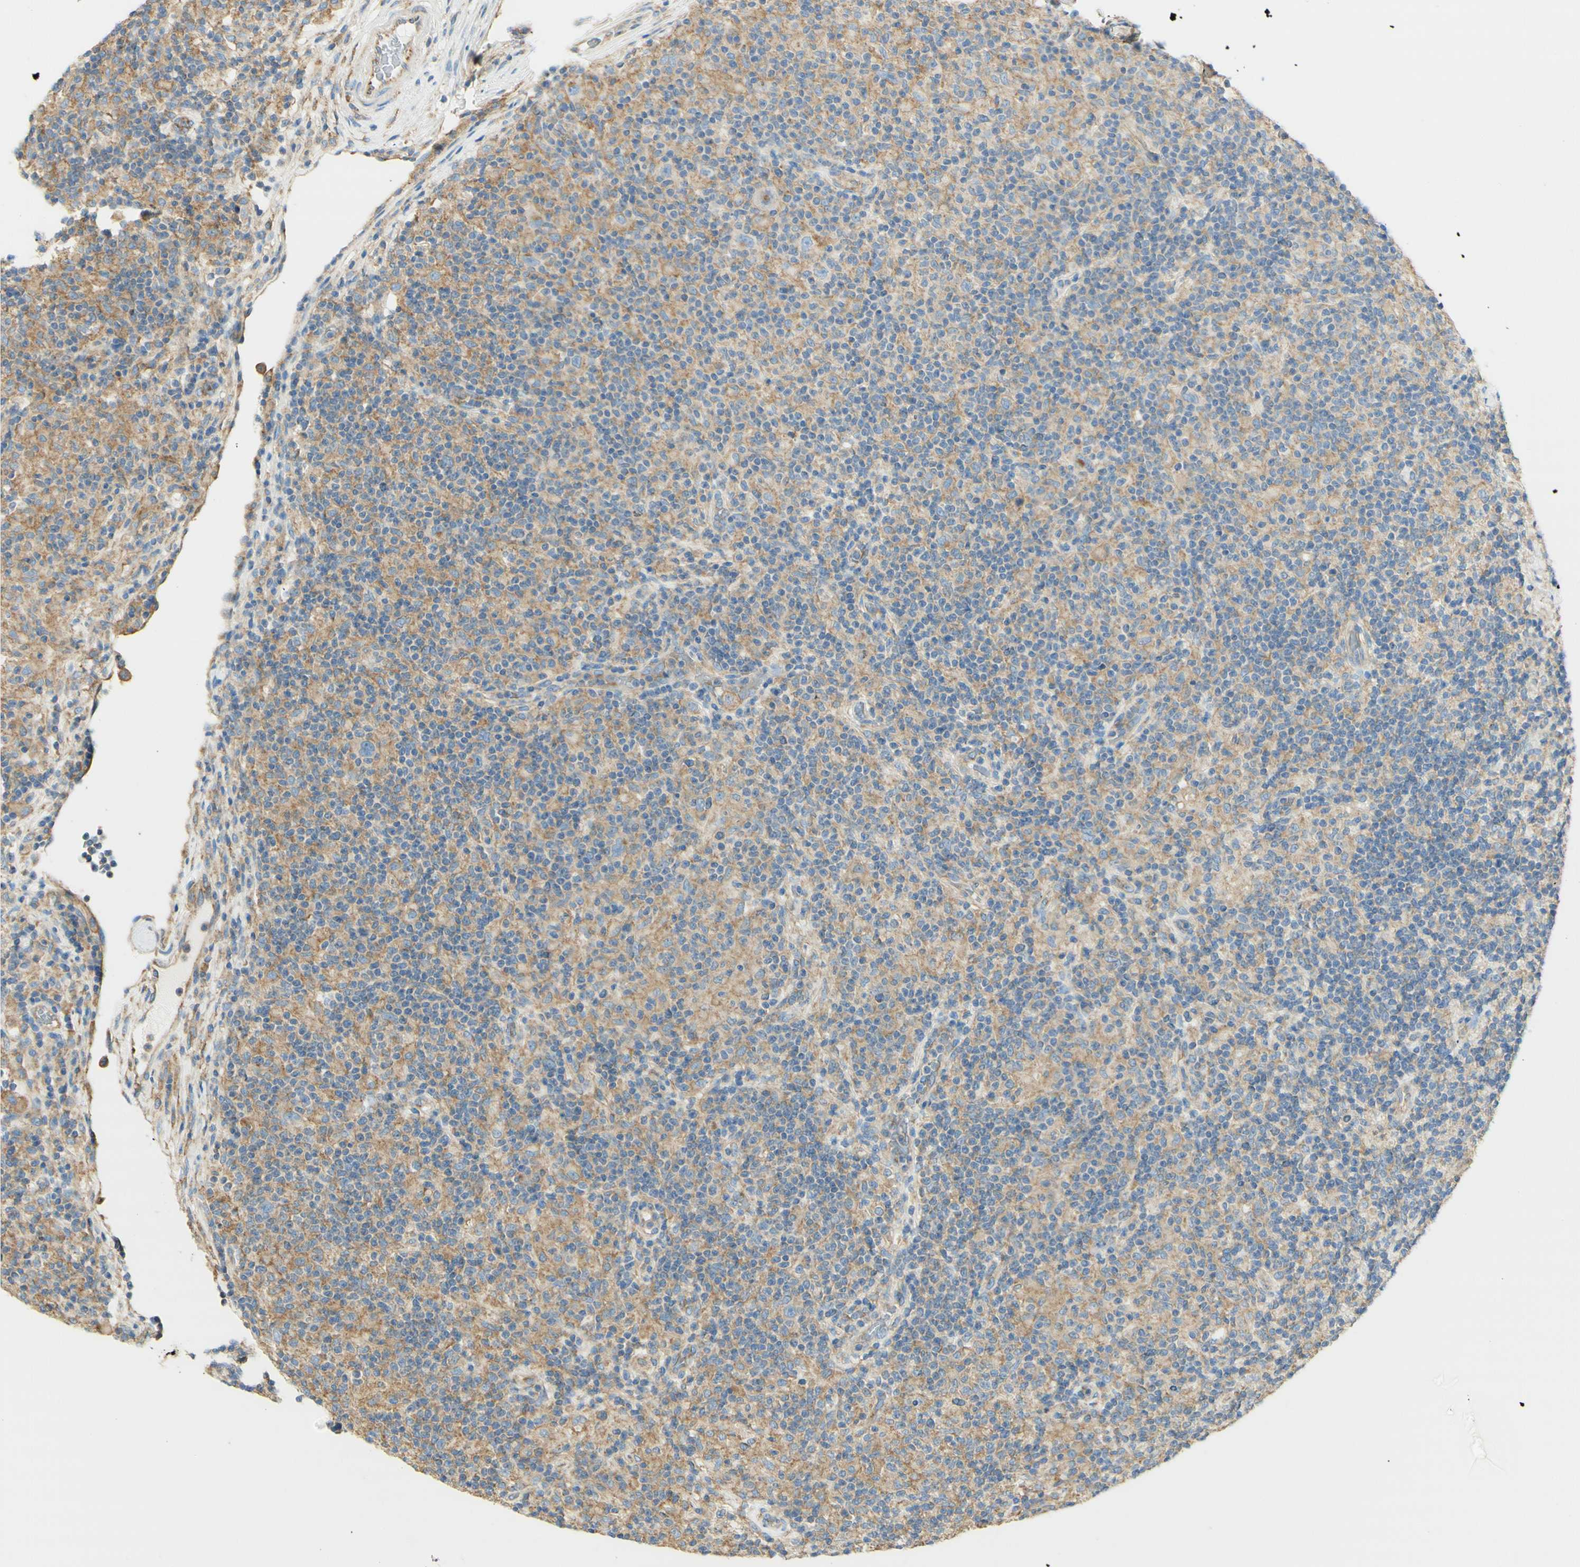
{"staining": {"intensity": "negative", "quantity": "none", "location": "none"}, "tissue": "lymphoma", "cell_type": "Tumor cells", "image_type": "cancer", "snomed": [{"axis": "morphology", "description": "Hodgkin's disease, NOS"}, {"axis": "topography", "description": "Lymph node"}], "caption": "Micrograph shows no significant protein positivity in tumor cells of Hodgkin's disease. Brightfield microscopy of IHC stained with DAB (3,3'-diaminobenzidine) (brown) and hematoxylin (blue), captured at high magnification.", "gene": "CLTC", "patient": {"sex": "male", "age": 70}}